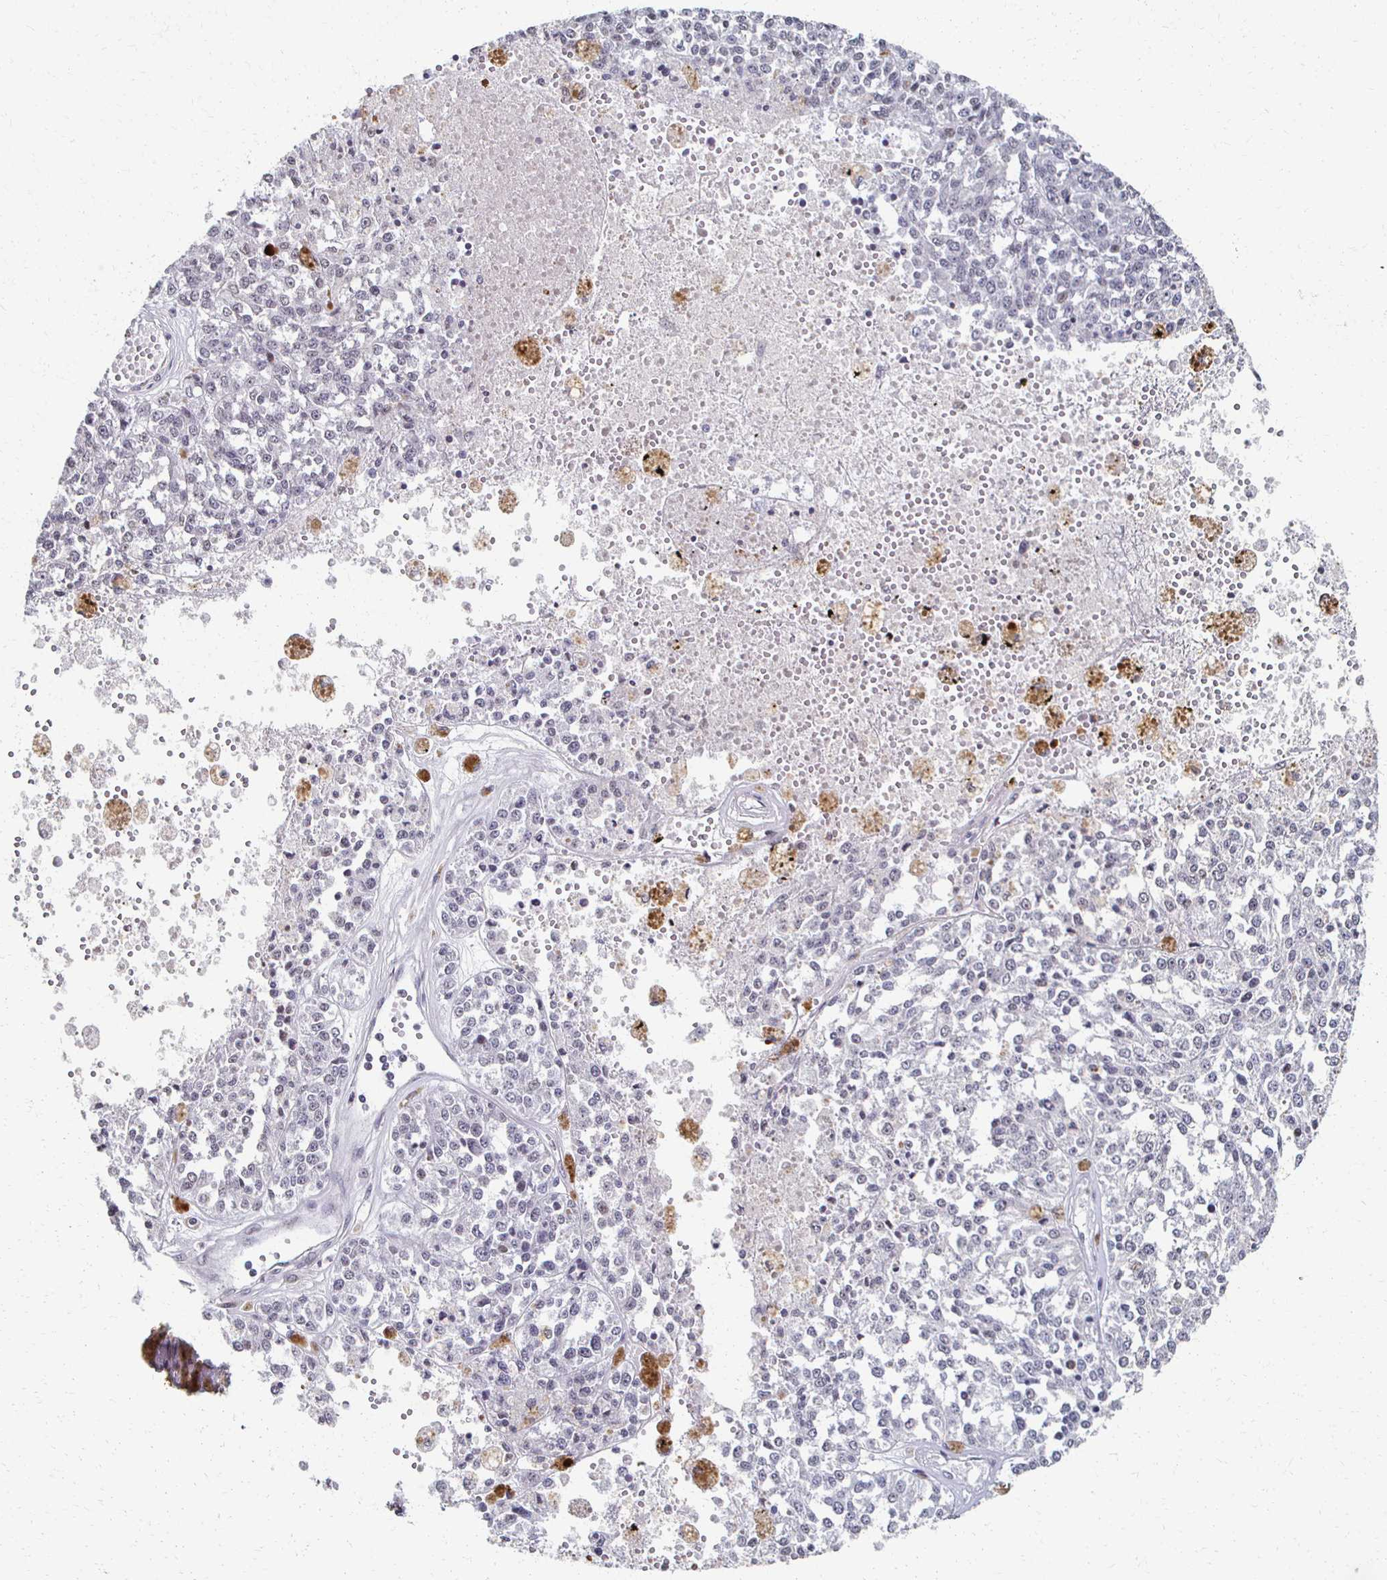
{"staining": {"intensity": "negative", "quantity": "none", "location": "none"}, "tissue": "melanoma", "cell_type": "Tumor cells", "image_type": "cancer", "snomed": [{"axis": "morphology", "description": "Malignant melanoma, Metastatic site"}, {"axis": "topography", "description": "Lymph node"}], "caption": "This is an immunohistochemistry (IHC) micrograph of malignant melanoma (metastatic site). There is no staining in tumor cells.", "gene": "DAB1", "patient": {"sex": "female", "age": 64}}